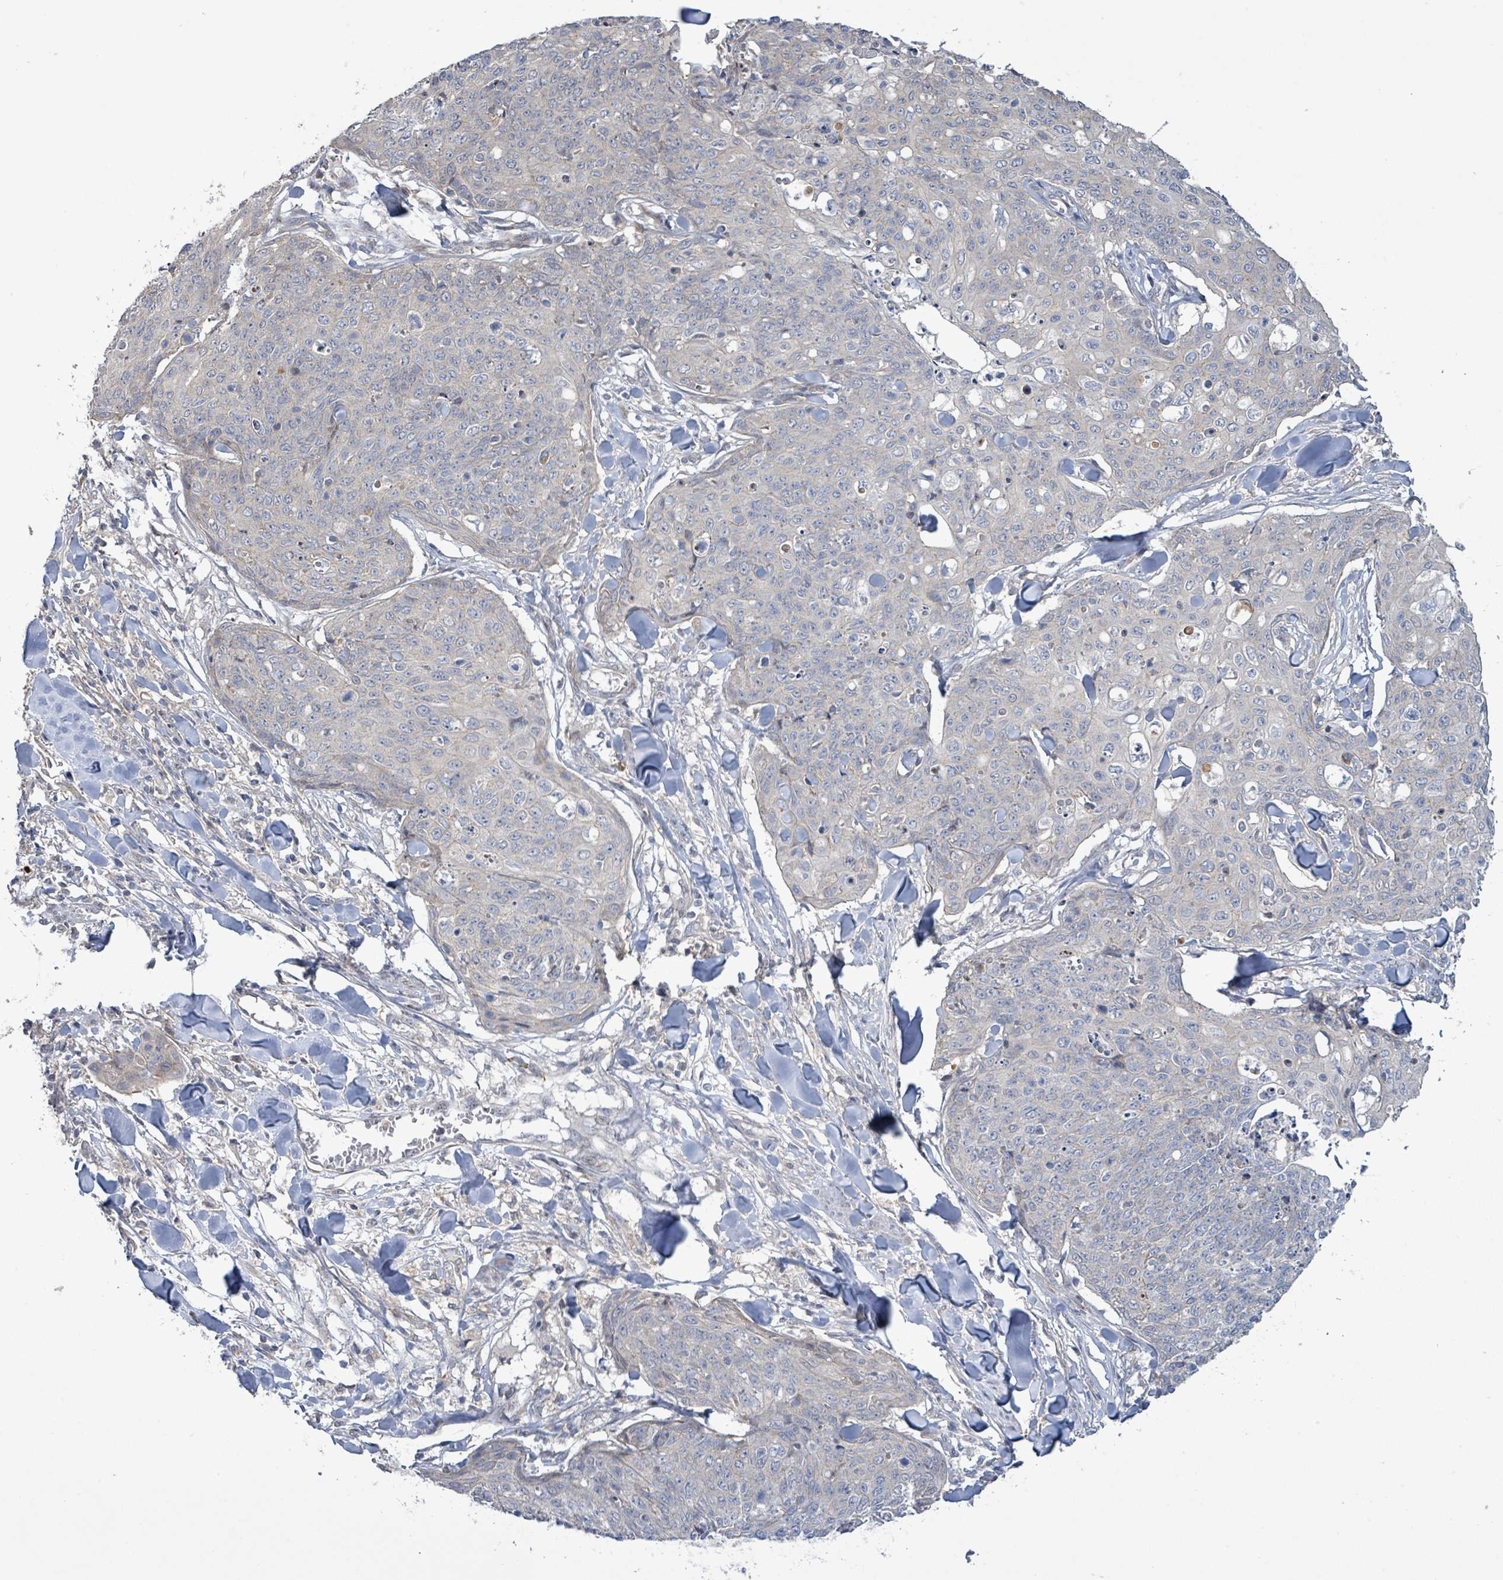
{"staining": {"intensity": "negative", "quantity": "none", "location": "none"}, "tissue": "skin cancer", "cell_type": "Tumor cells", "image_type": "cancer", "snomed": [{"axis": "morphology", "description": "Squamous cell carcinoma, NOS"}, {"axis": "topography", "description": "Skin"}, {"axis": "topography", "description": "Vulva"}], "caption": "A high-resolution micrograph shows immunohistochemistry (IHC) staining of skin cancer, which reveals no significant expression in tumor cells.", "gene": "SLIT3", "patient": {"sex": "female", "age": 85}}